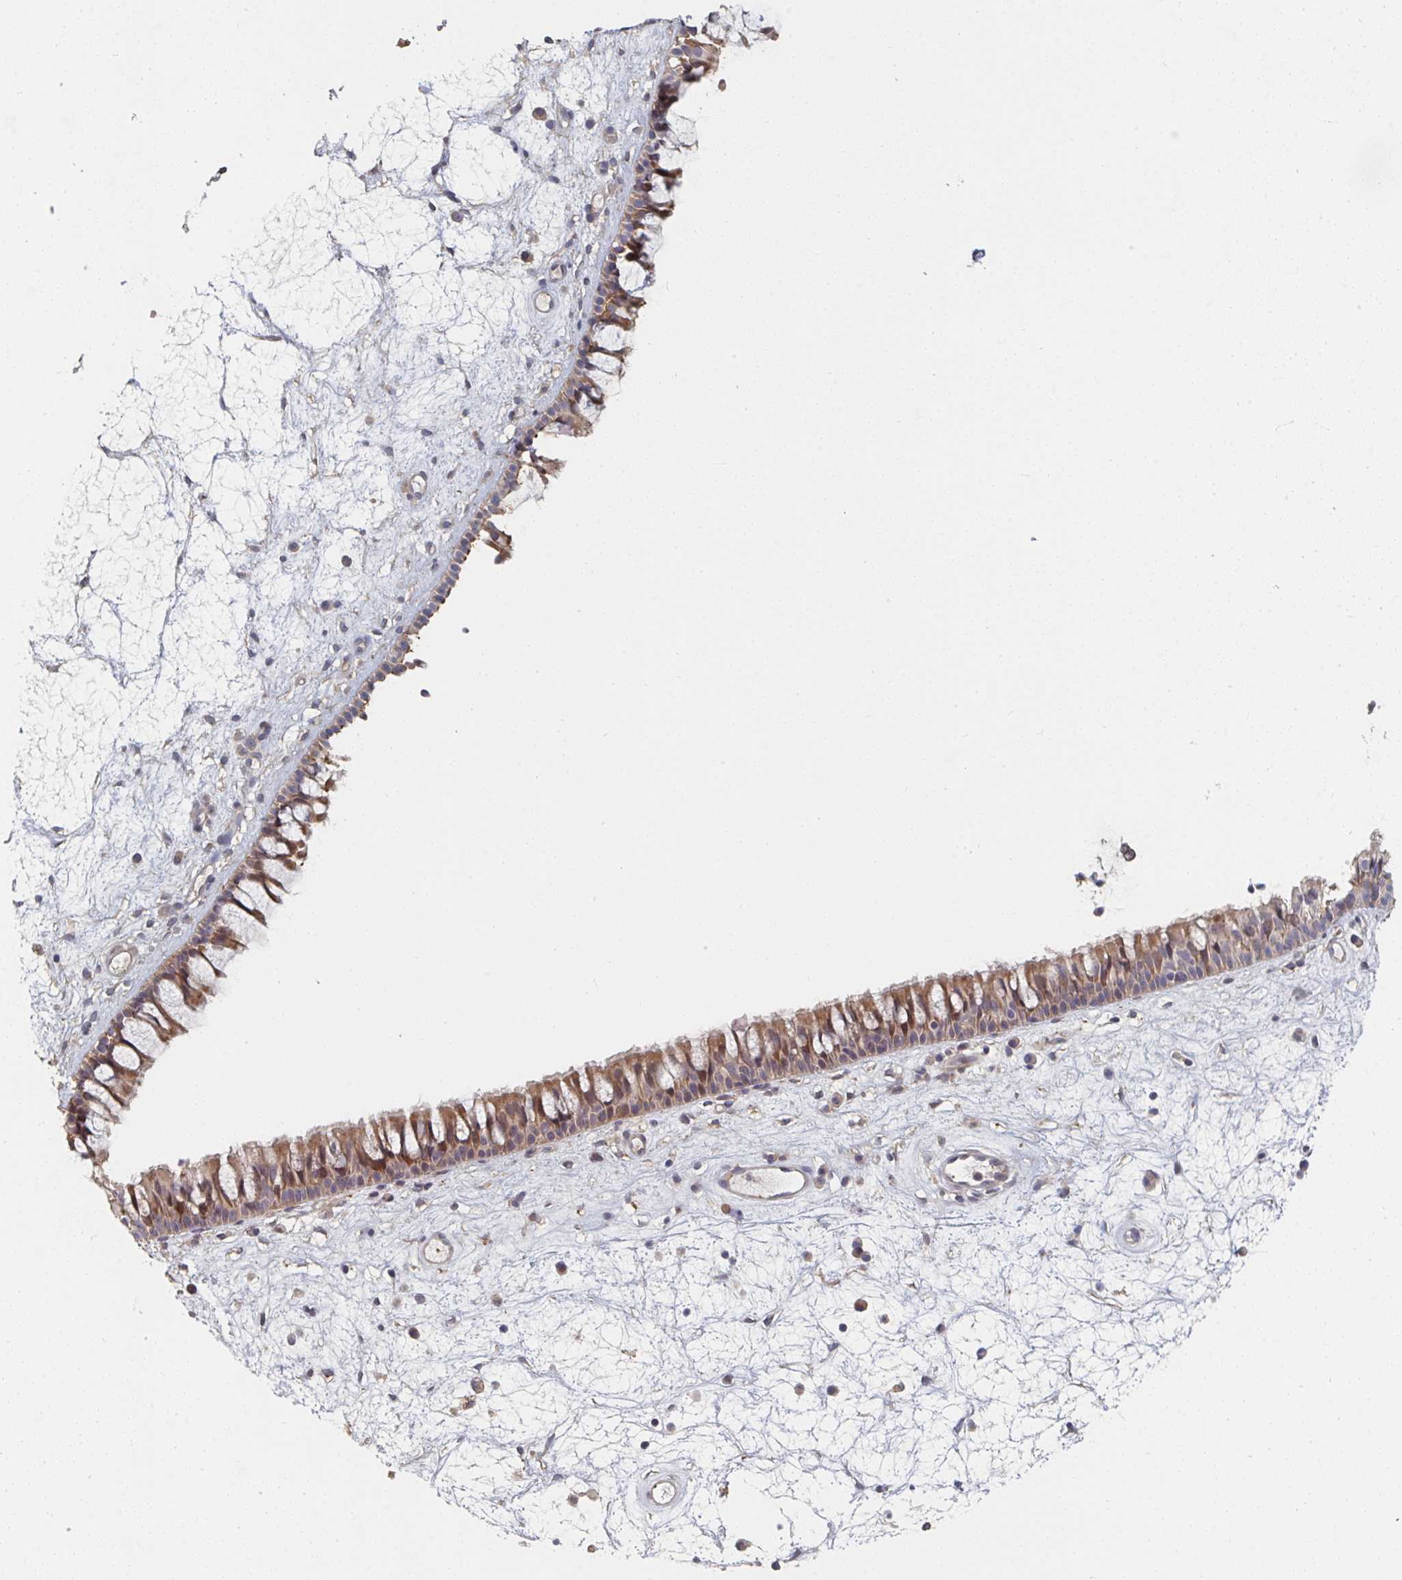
{"staining": {"intensity": "moderate", "quantity": ">75%", "location": "cytoplasmic/membranous"}, "tissue": "nasopharynx", "cell_type": "Respiratory epithelial cells", "image_type": "normal", "snomed": [{"axis": "morphology", "description": "Normal tissue, NOS"}, {"axis": "topography", "description": "Nasopharynx"}], "caption": "Brown immunohistochemical staining in normal nasopharynx reveals moderate cytoplasmic/membranous staining in approximately >75% of respiratory epithelial cells.", "gene": "PTEN", "patient": {"sex": "male", "age": 69}}